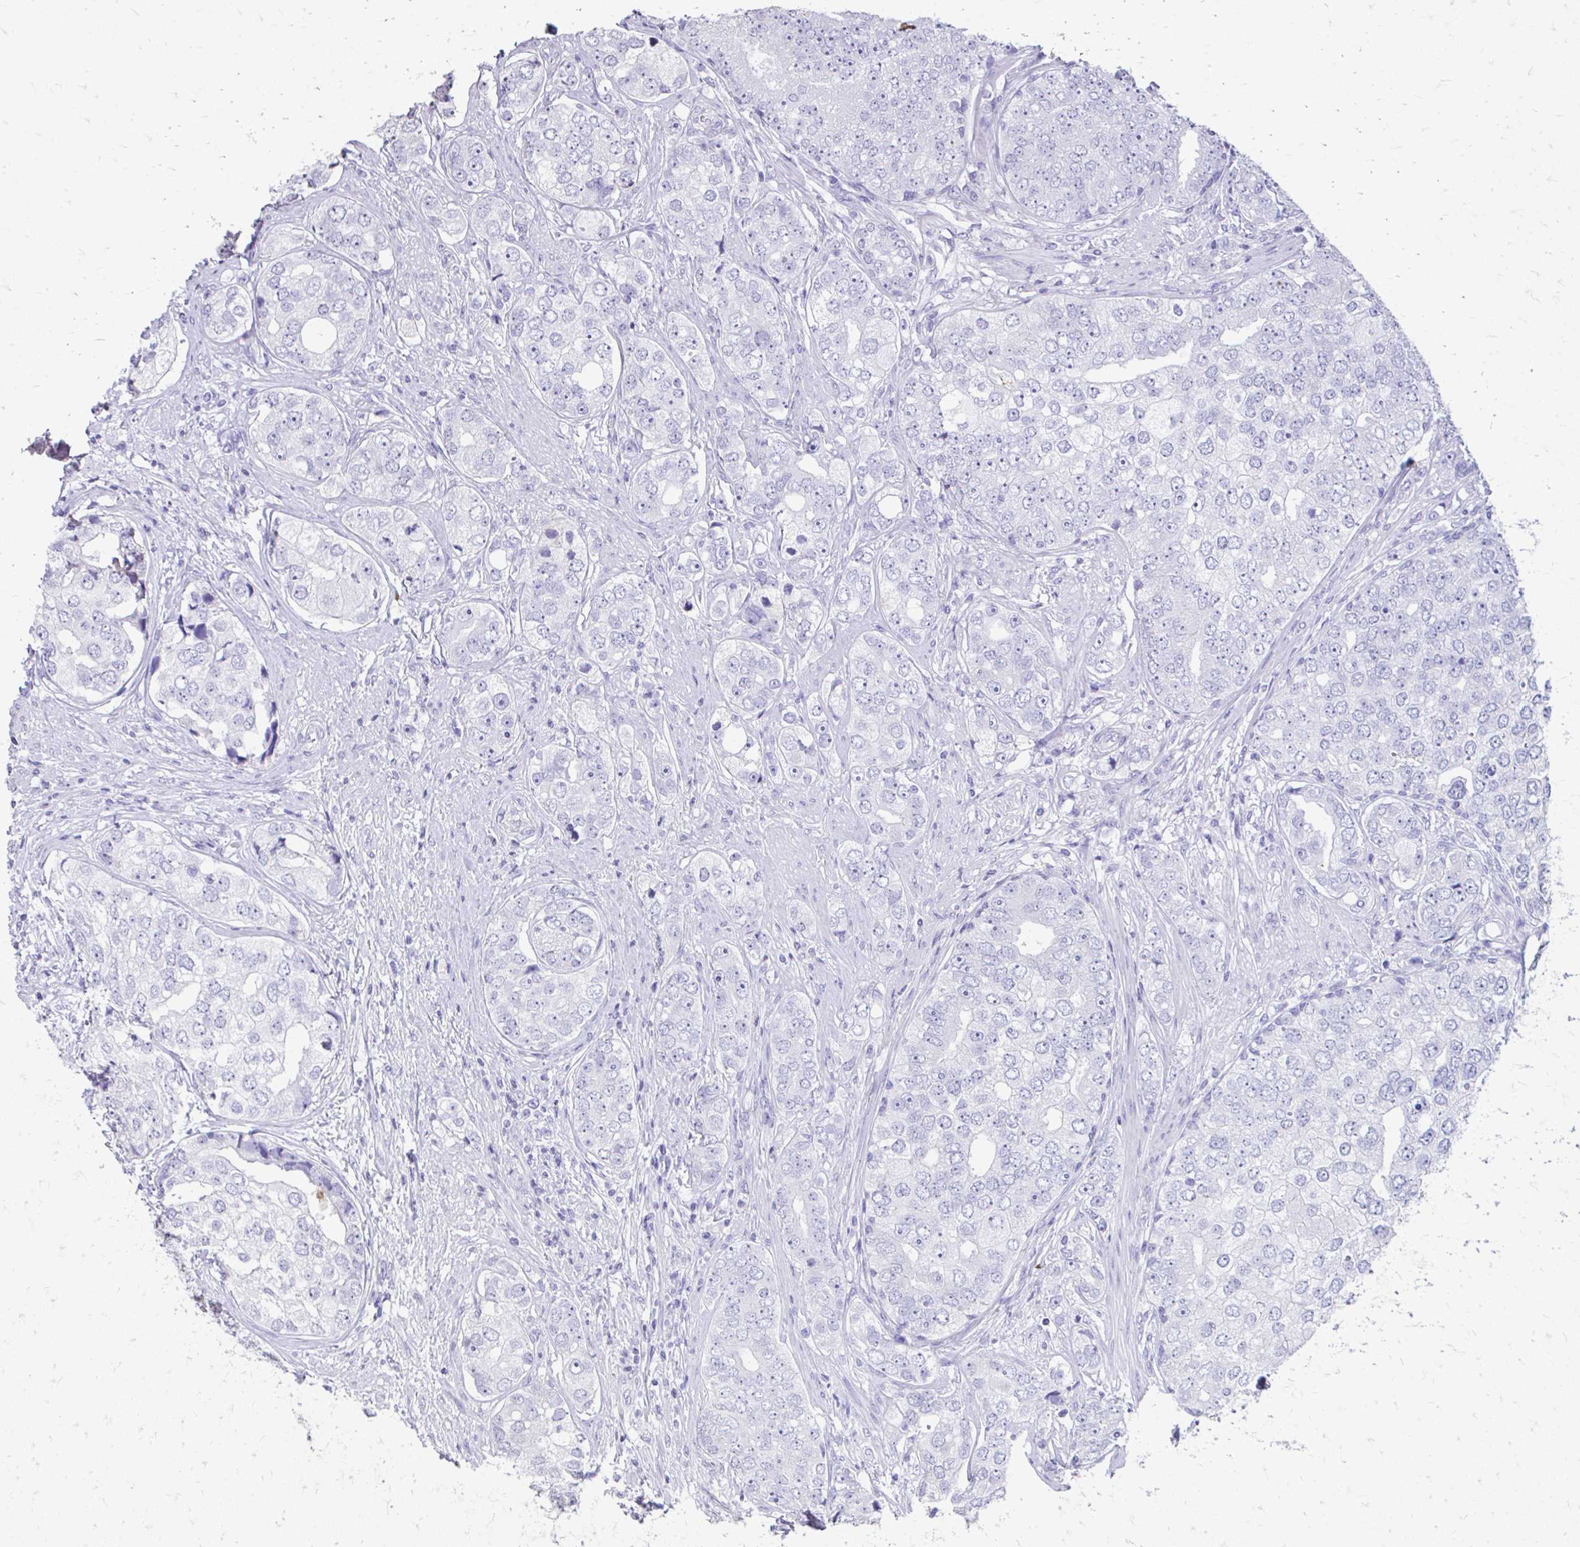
{"staining": {"intensity": "negative", "quantity": "none", "location": "none"}, "tissue": "prostate cancer", "cell_type": "Tumor cells", "image_type": "cancer", "snomed": [{"axis": "morphology", "description": "Adenocarcinoma, High grade"}, {"axis": "topography", "description": "Prostate"}], "caption": "This is an immunohistochemistry (IHC) histopathology image of adenocarcinoma (high-grade) (prostate). There is no expression in tumor cells.", "gene": "CFH", "patient": {"sex": "male", "age": 60}}